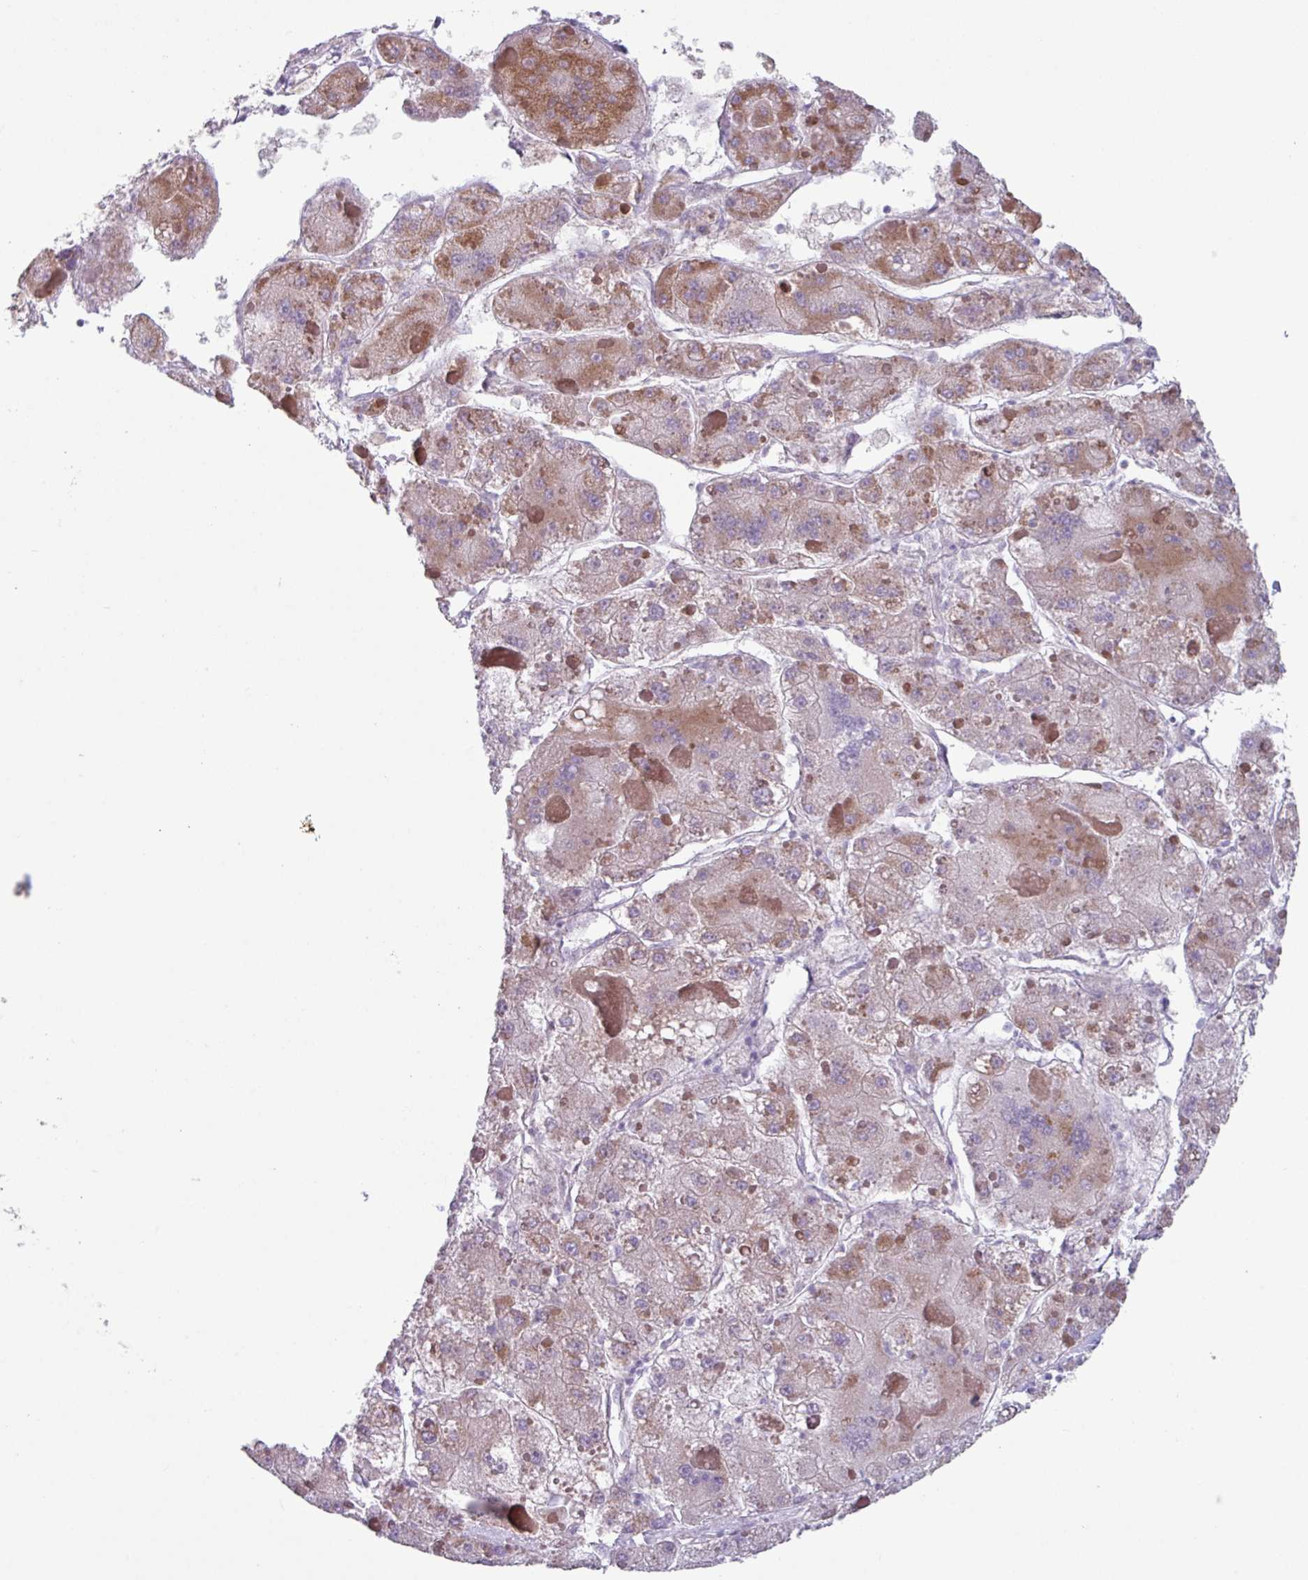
{"staining": {"intensity": "moderate", "quantity": "25%-75%", "location": "cytoplasmic/membranous"}, "tissue": "liver cancer", "cell_type": "Tumor cells", "image_type": "cancer", "snomed": [{"axis": "morphology", "description": "Carcinoma, Hepatocellular, NOS"}, {"axis": "topography", "description": "Liver"}], "caption": "IHC micrograph of human liver cancer stained for a protein (brown), which reveals medium levels of moderate cytoplasmic/membranous staining in approximately 25%-75% of tumor cells.", "gene": "OTULIN", "patient": {"sex": "female", "age": 73}}